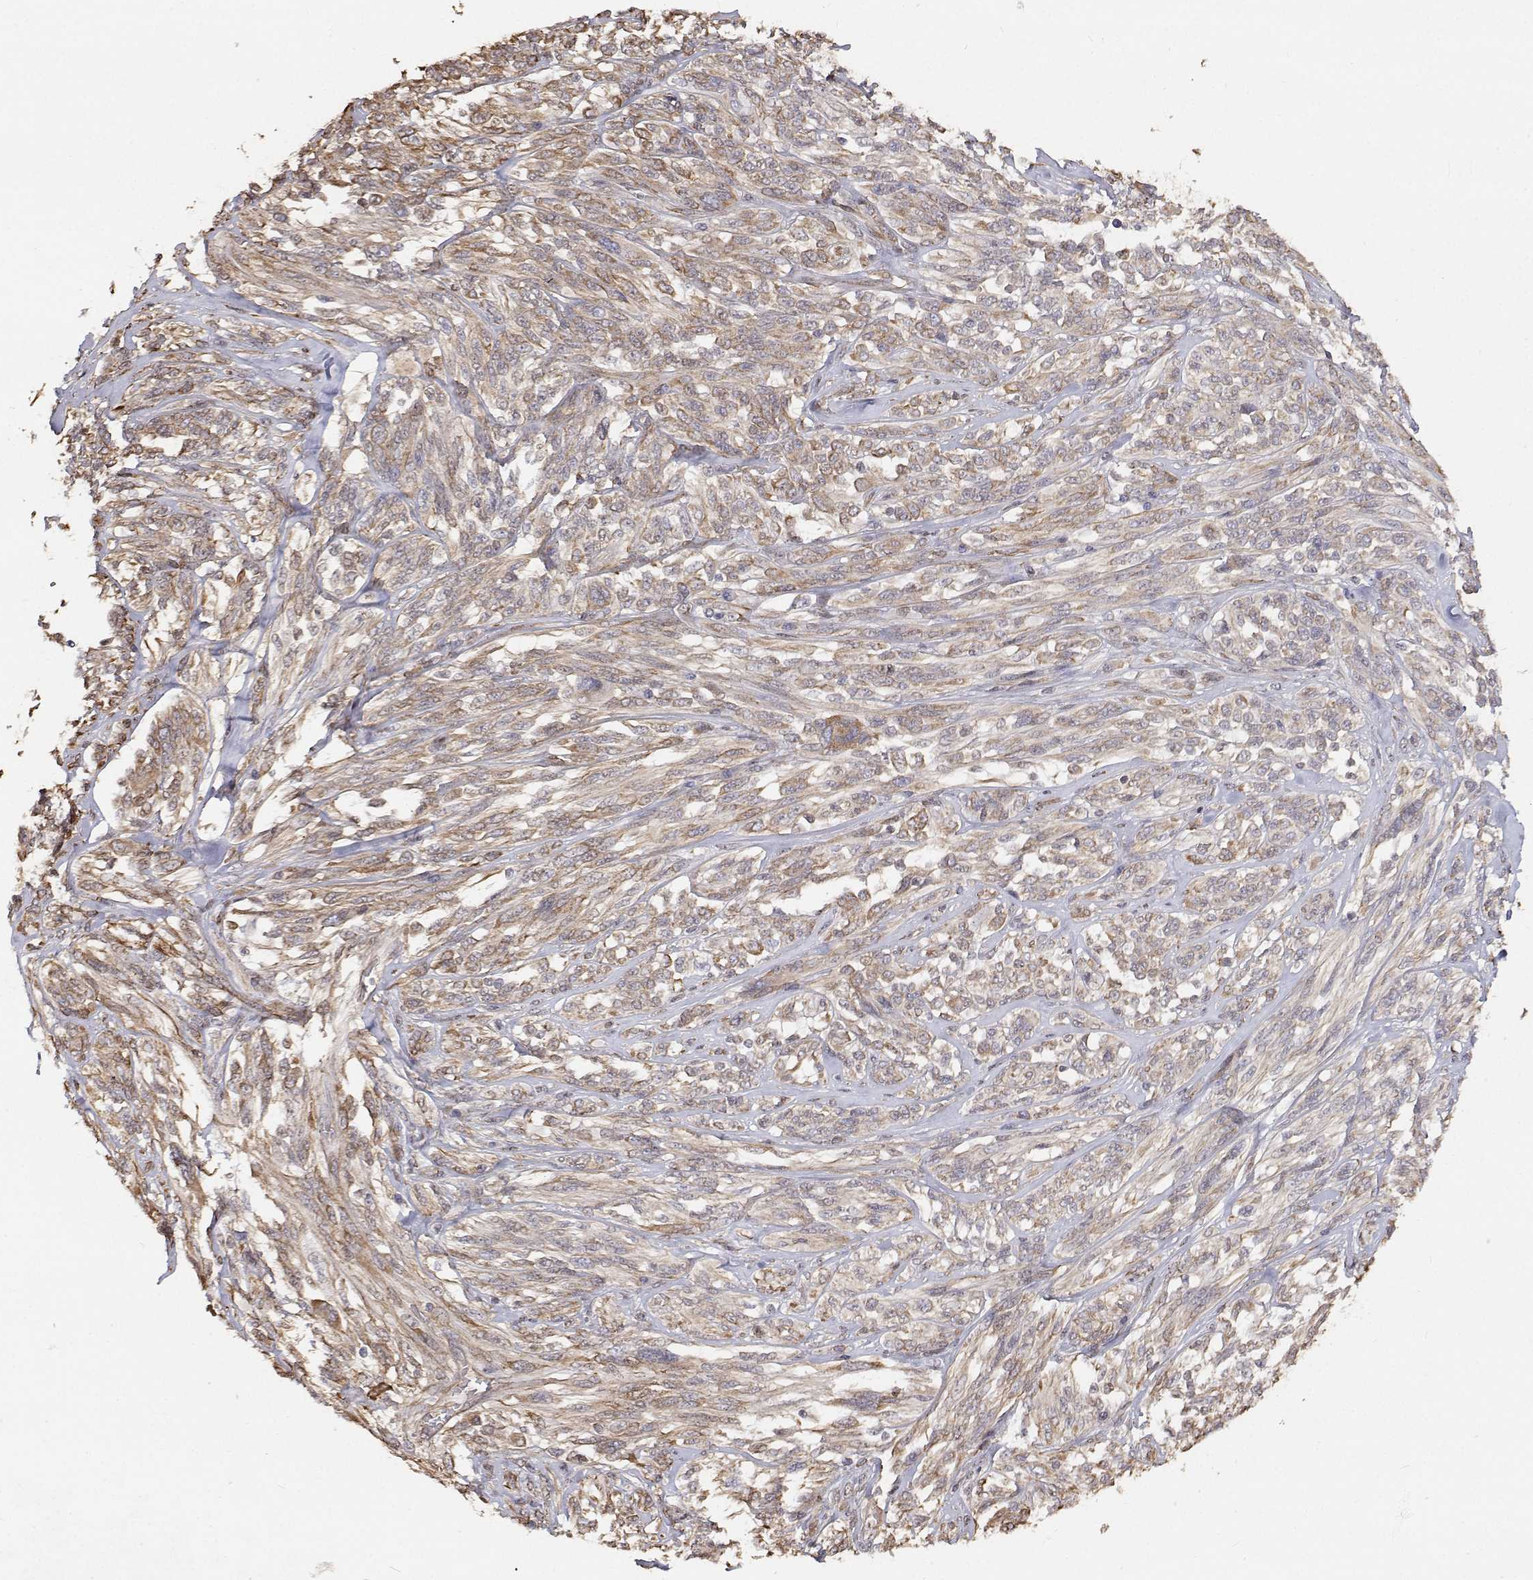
{"staining": {"intensity": "weak", "quantity": "25%-75%", "location": "cytoplasmic/membranous"}, "tissue": "melanoma", "cell_type": "Tumor cells", "image_type": "cancer", "snomed": [{"axis": "morphology", "description": "Malignant melanoma, NOS"}, {"axis": "topography", "description": "Skin"}], "caption": "Brown immunohistochemical staining in malignant melanoma demonstrates weak cytoplasmic/membranous positivity in approximately 25%-75% of tumor cells. Nuclei are stained in blue.", "gene": "GSDMA", "patient": {"sex": "female", "age": 91}}